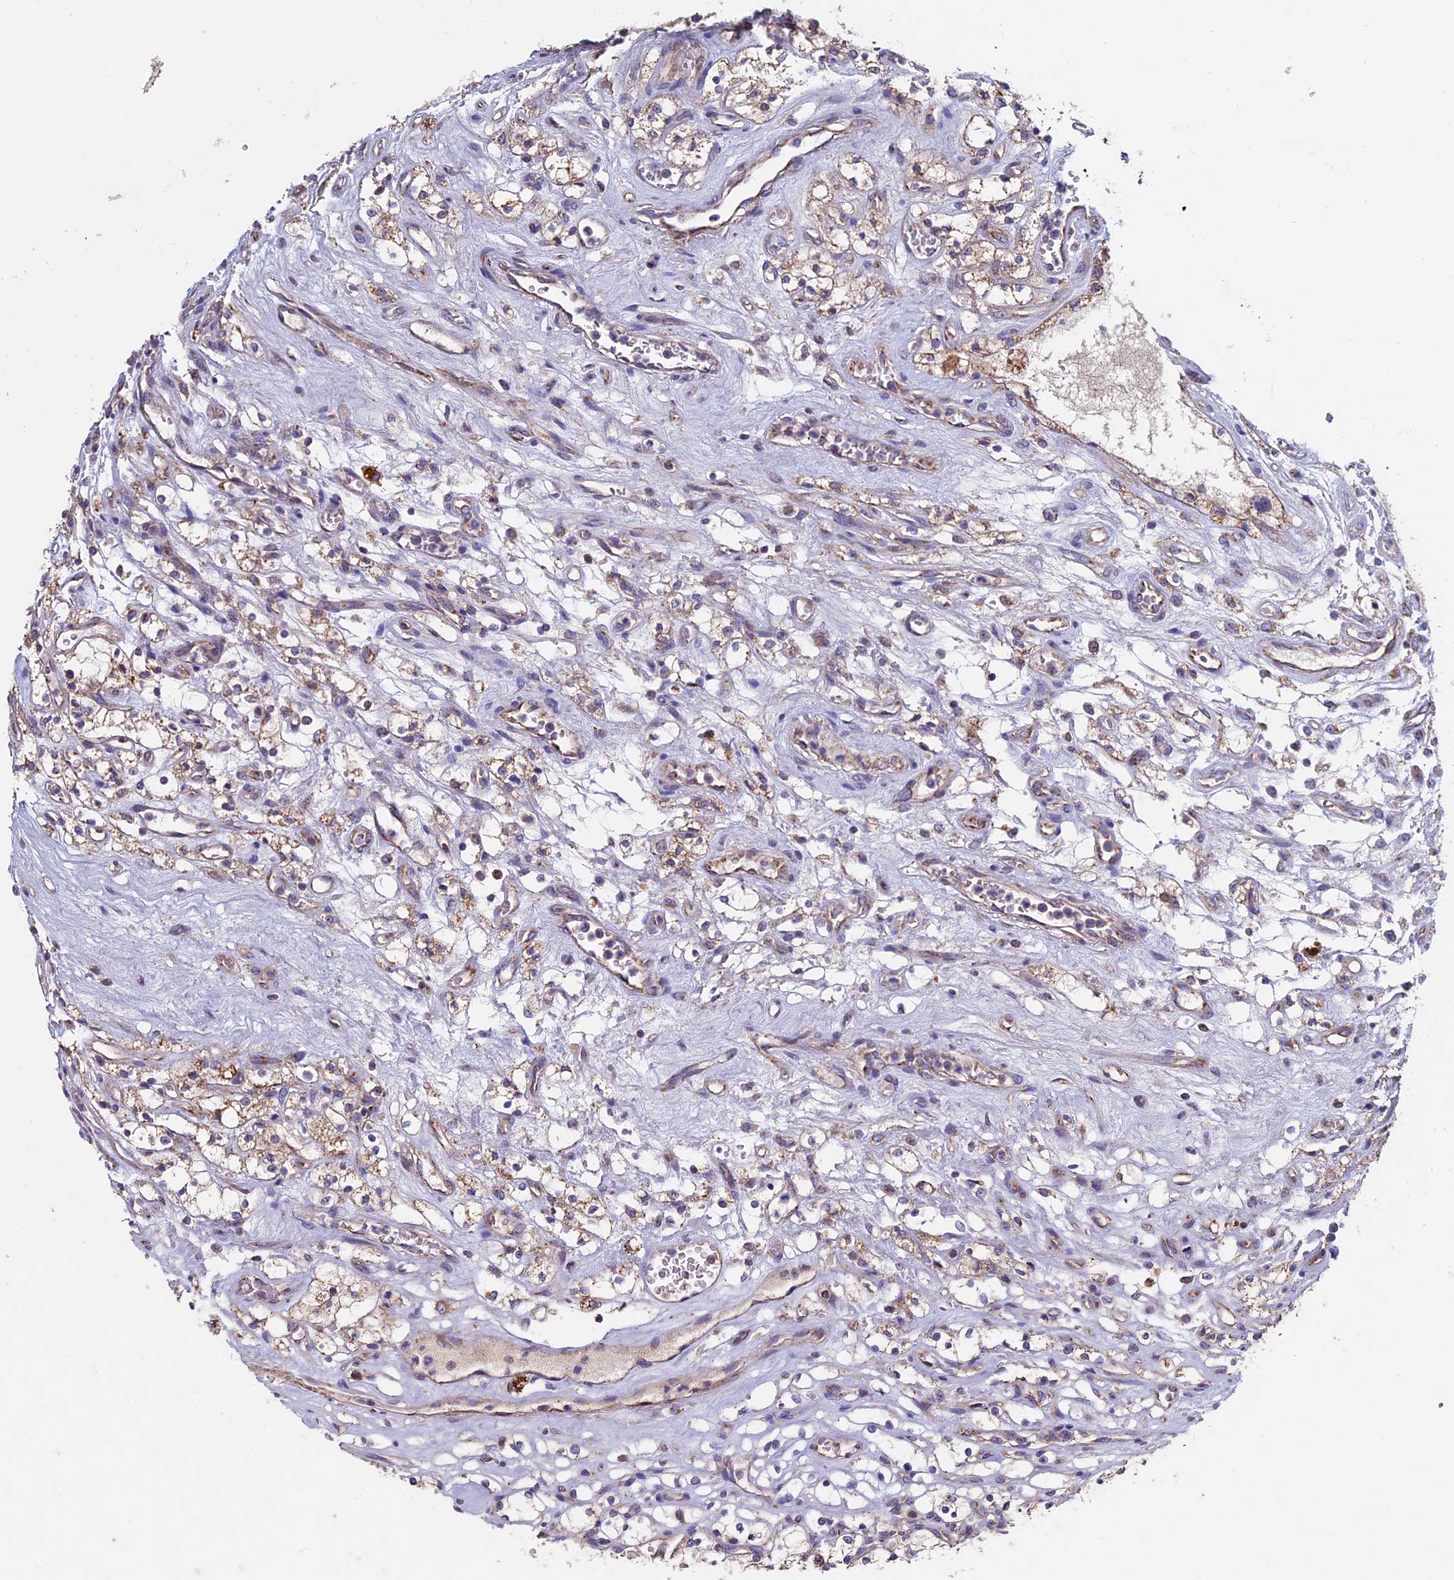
{"staining": {"intensity": "moderate", "quantity": ">75%", "location": "cytoplasmic/membranous"}, "tissue": "renal cancer", "cell_type": "Tumor cells", "image_type": "cancer", "snomed": [{"axis": "morphology", "description": "Adenocarcinoma, NOS"}, {"axis": "topography", "description": "Kidney"}], "caption": "Tumor cells exhibit medium levels of moderate cytoplasmic/membranous staining in approximately >75% of cells in human renal adenocarcinoma.", "gene": "RNF17", "patient": {"sex": "female", "age": 69}}